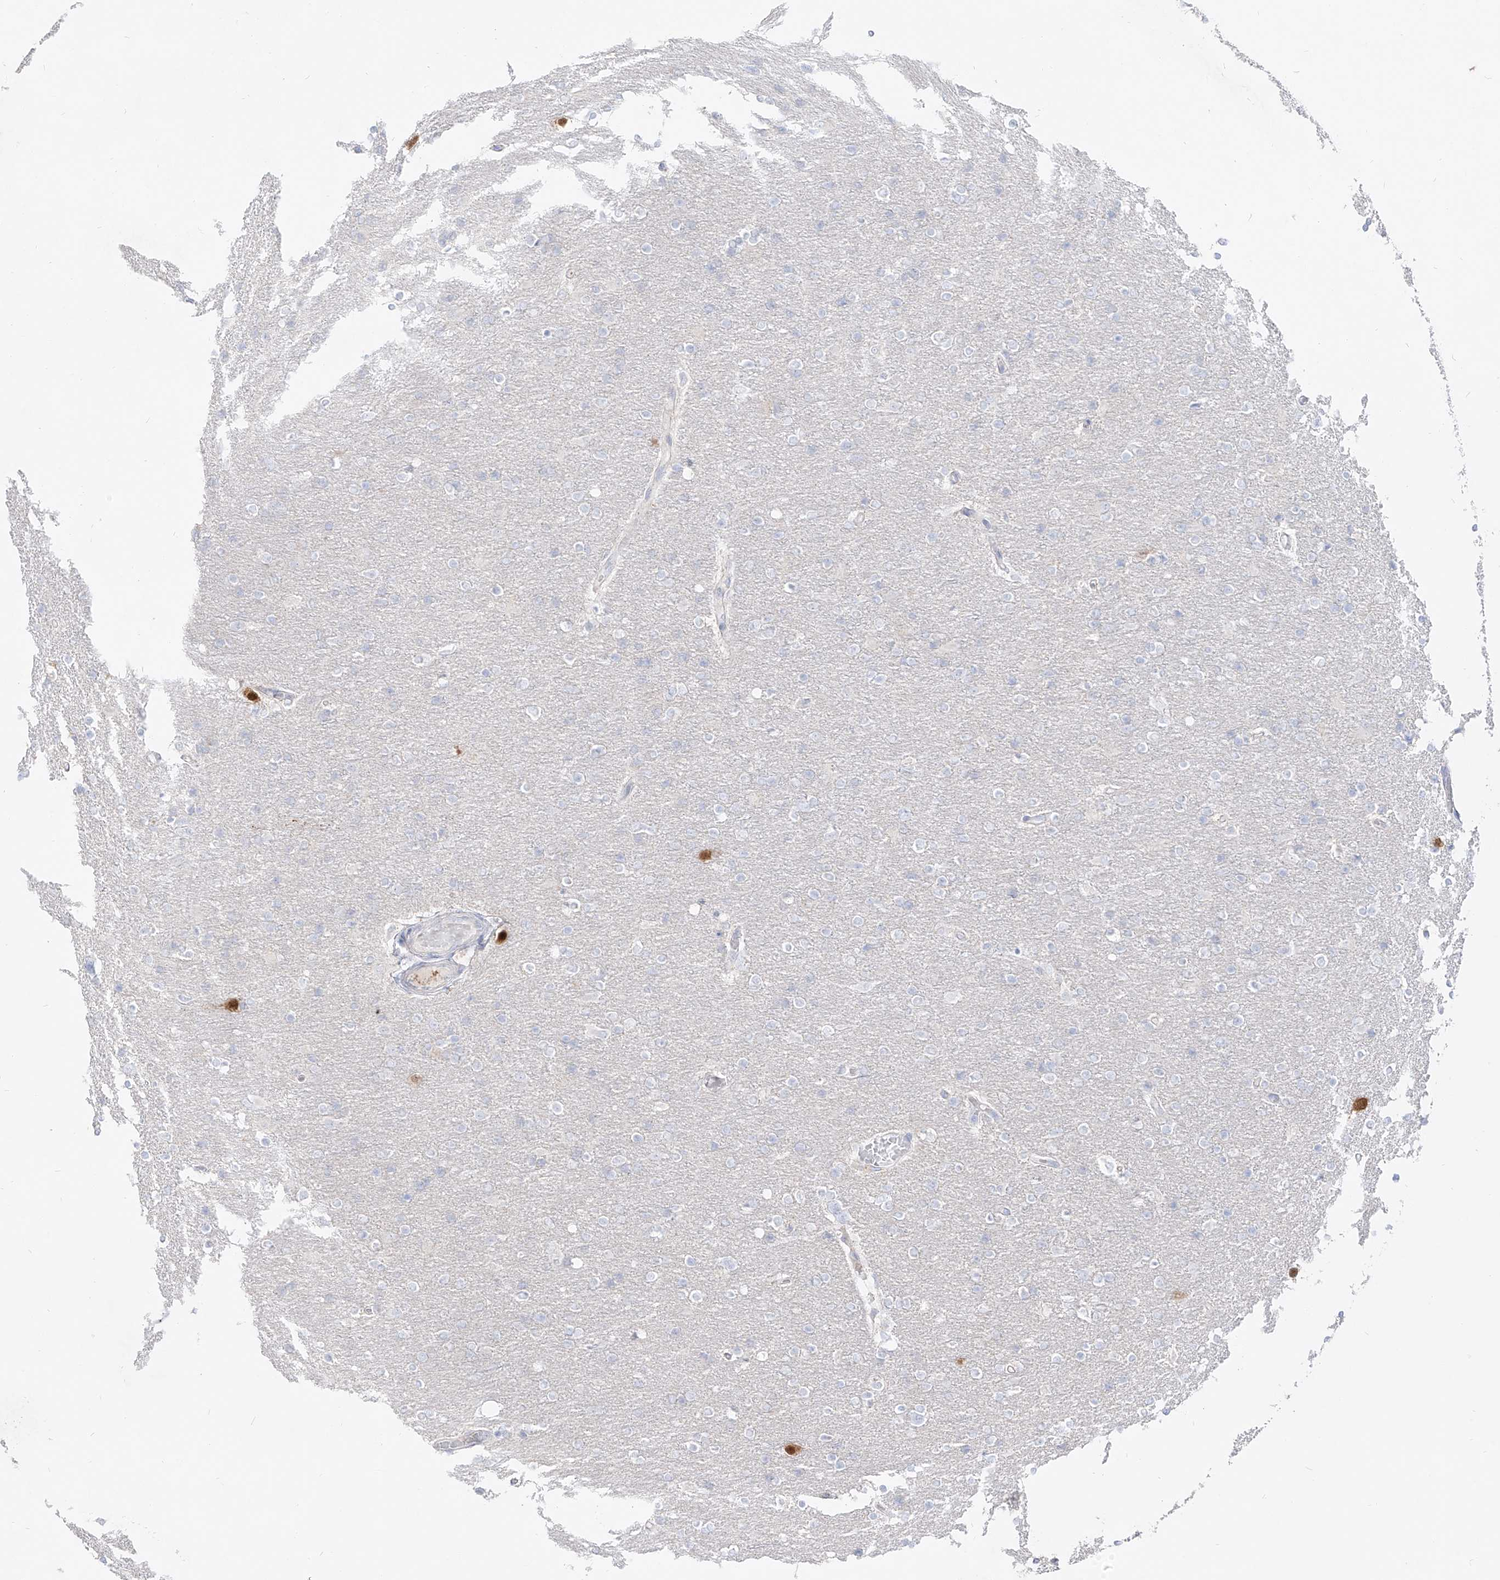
{"staining": {"intensity": "negative", "quantity": "none", "location": "none"}, "tissue": "glioma", "cell_type": "Tumor cells", "image_type": "cancer", "snomed": [{"axis": "morphology", "description": "Glioma, malignant, High grade"}, {"axis": "topography", "description": "Cerebral cortex"}], "caption": "A micrograph of human glioma is negative for staining in tumor cells.", "gene": "RBFOX3", "patient": {"sex": "female", "age": 36}}